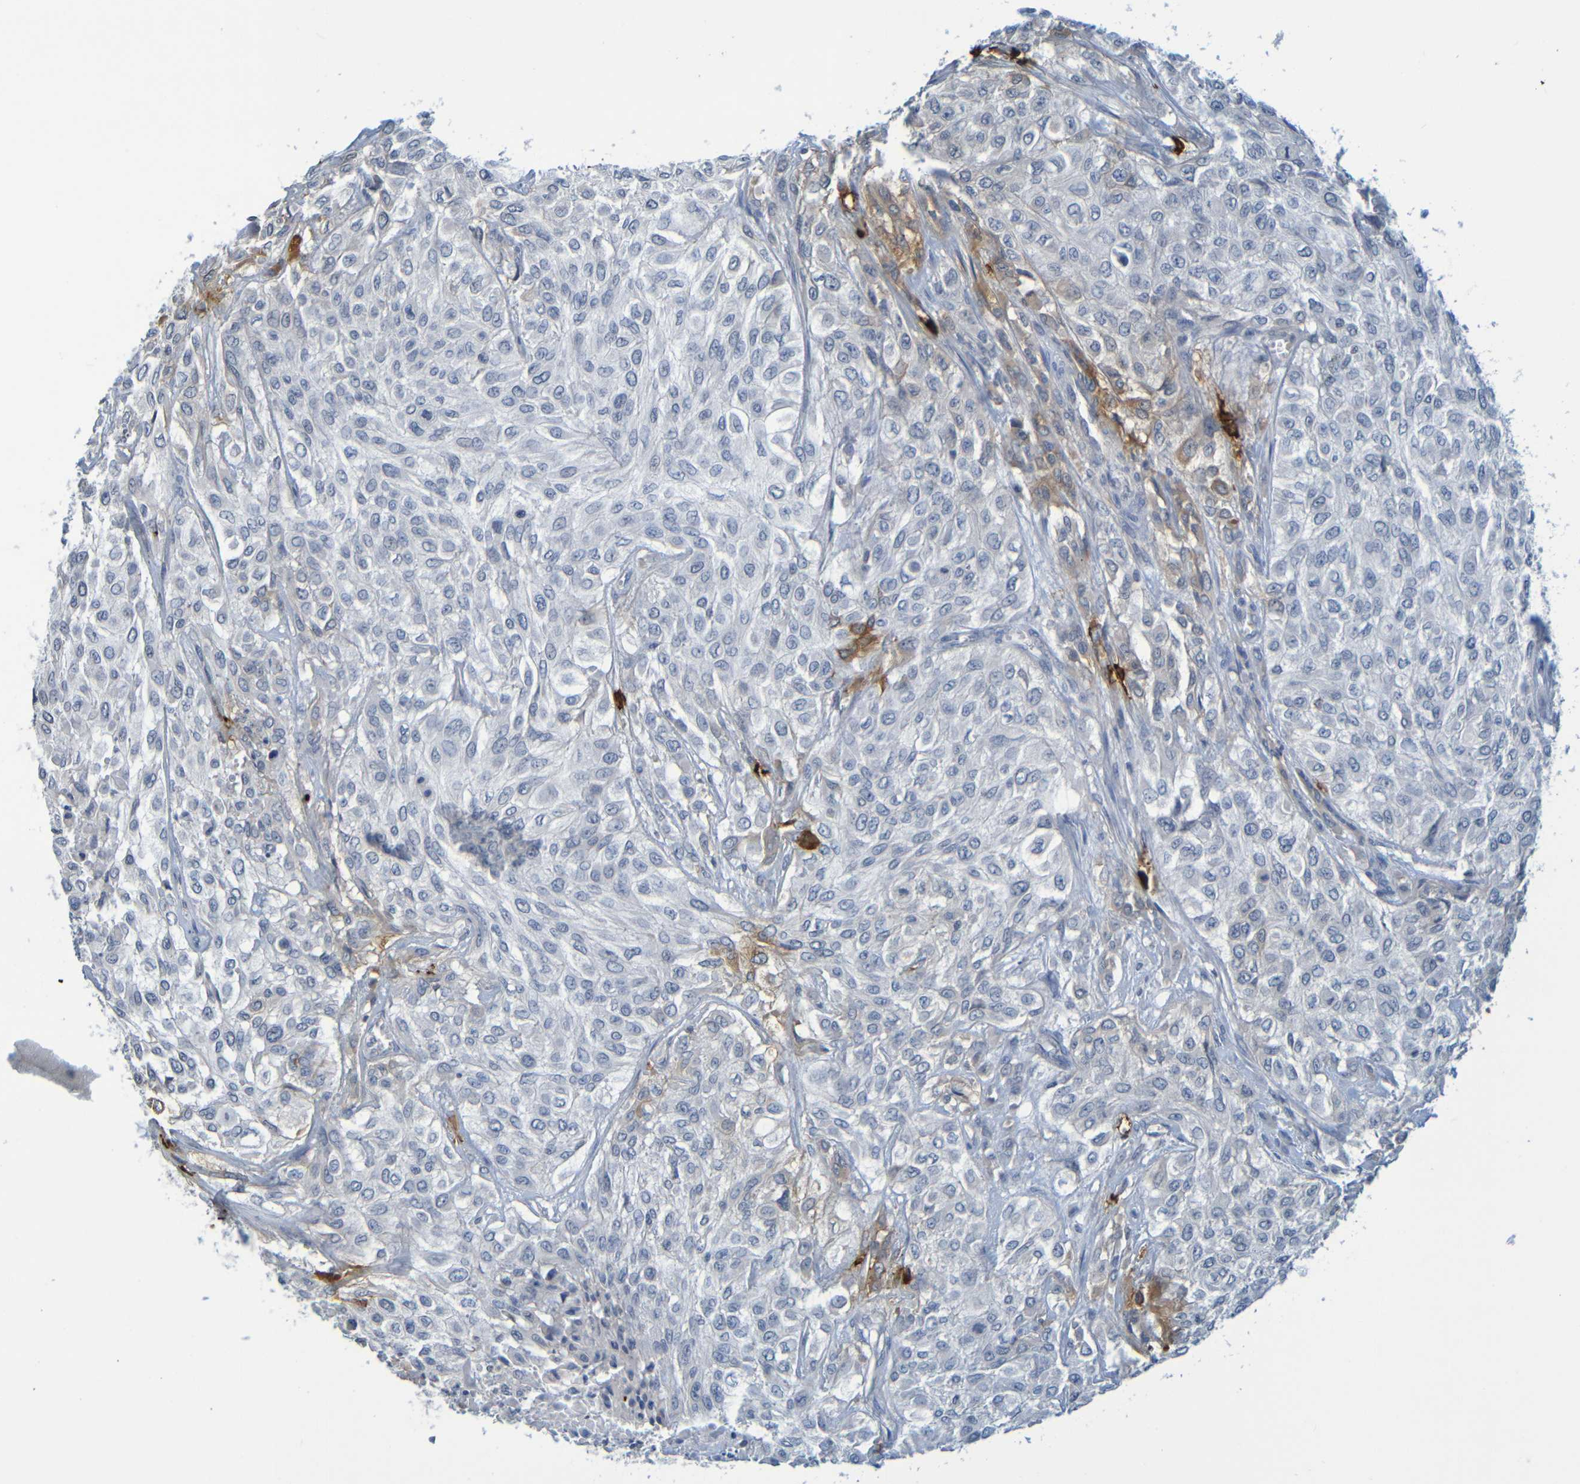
{"staining": {"intensity": "negative", "quantity": "none", "location": "none"}, "tissue": "urothelial cancer", "cell_type": "Tumor cells", "image_type": "cancer", "snomed": [{"axis": "morphology", "description": "Urothelial carcinoma, High grade"}, {"axis": "topography", "description": "Urinary bladder"}], "caption": "This is a histopathology image of immunohistochemistry staining of urothelial carcinoma (high-grade), which shows no positivity in tumor cells.", "gene": "C3AR1", "patient": {"sex": "male", "age": 57}}